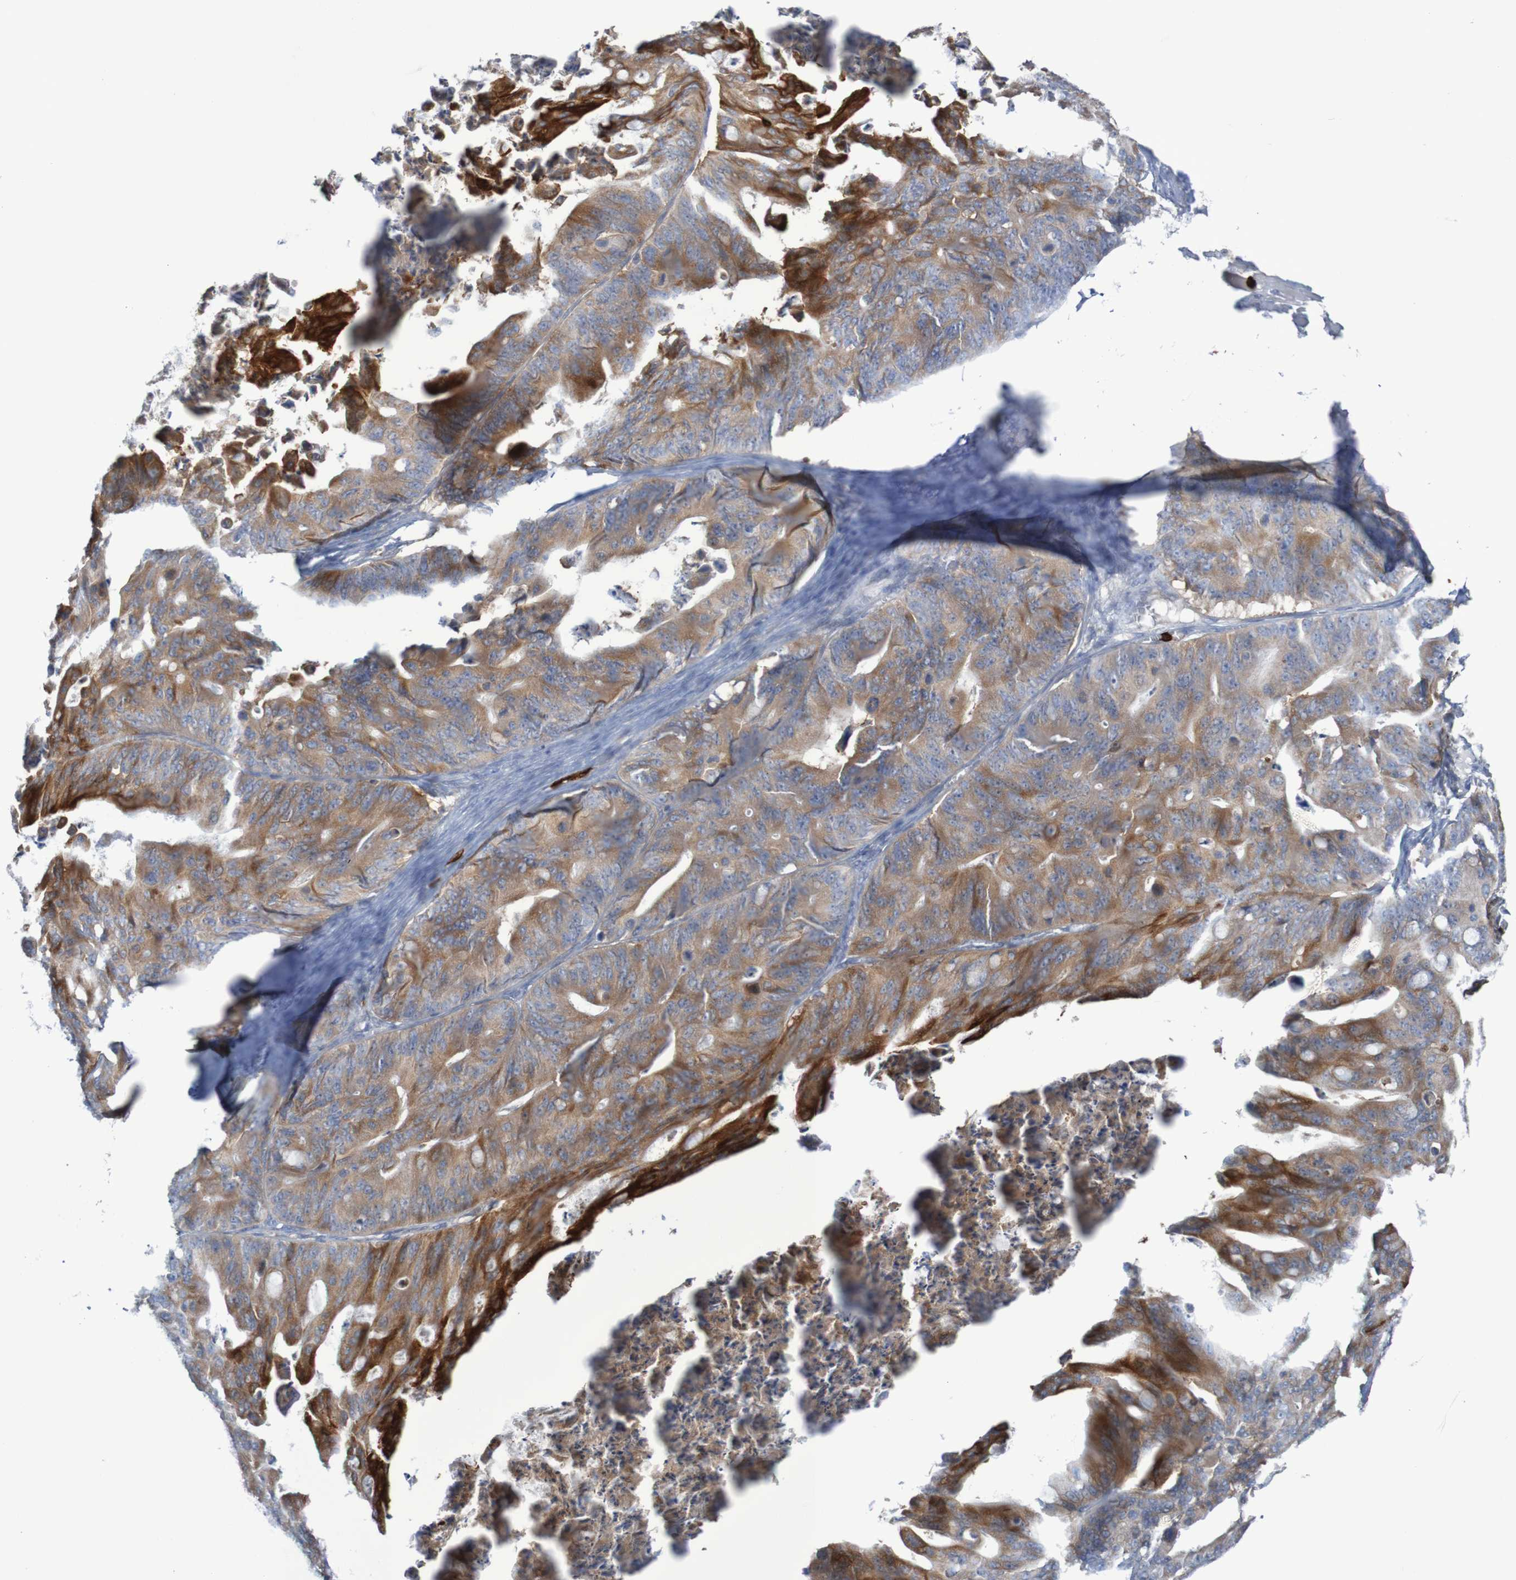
{"staining": {"intensity": "moderate", "quantity": ">75%", "location": "cytoplasmic/membranous"}, "tissue": "ovarian cancer", "cell_type": "Tumor cells", "image_type": "cancer", "snomed": [{"axis": "morphology", "description": "Cystadenocarcinoma, mucinous, NOS"}, {"axis": "topography", "description": "Ovary"}], "caption": "Immunohistochemical staining of human mucinous cystadenocarcinoma (ovarian) reveals medium levels of moderate cytoplasmic/membranous staining in about >75% of tumor cells.", "gene": "PARP4", "patient": {"sex": "female", "age": 37}}